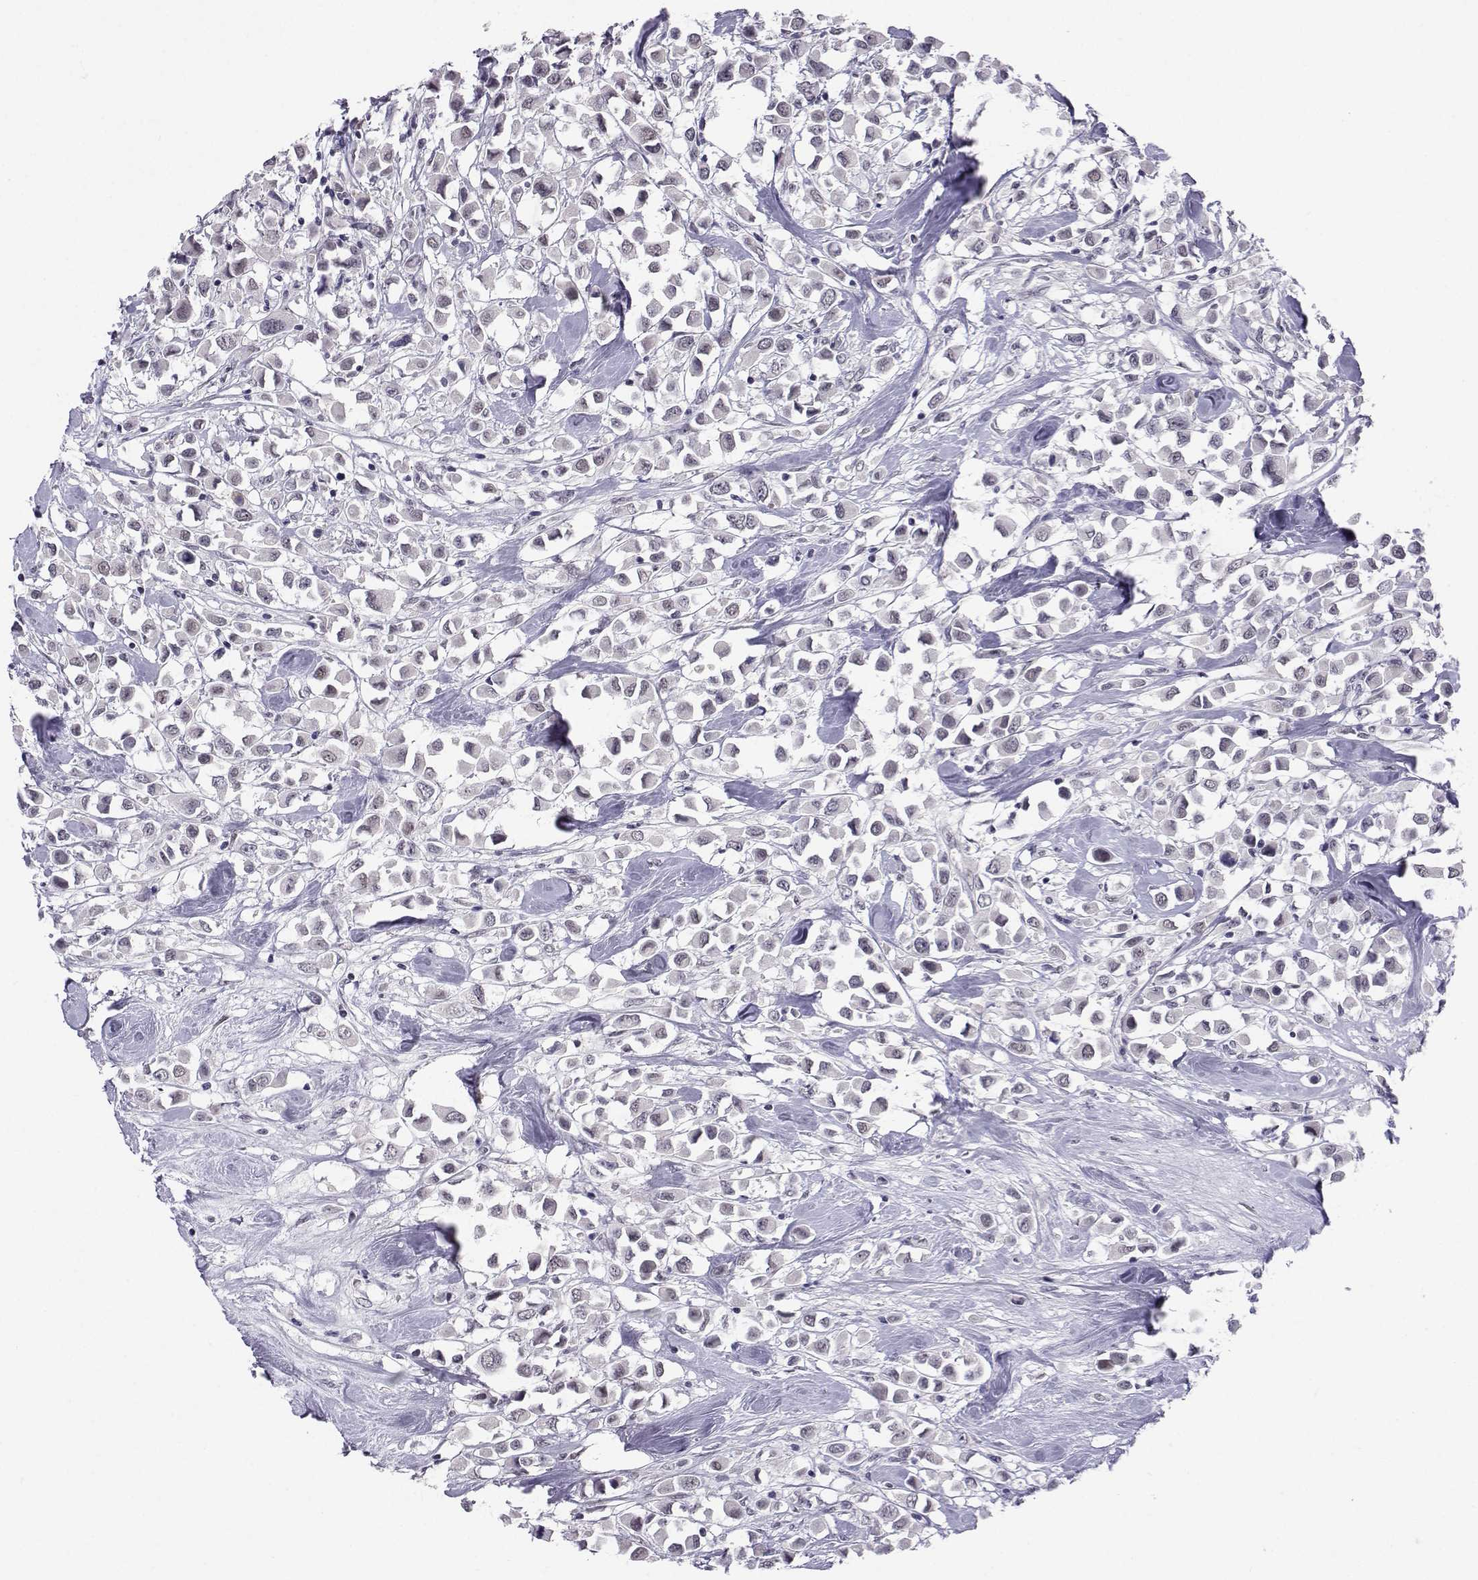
{"staining": {"intensity": "negative", "quantity": "none", "location": "none"}, "tissue": "breast cancer", "cell_type": "Tumor cells", "image_type": "cancer", "snomed": [{"axis": "morphology", "description": "Duct carcinoma"}, {"axis": "topography", "description": "Breast"}], "caption": "There is no significant staining in tumor cells of infiltrating ductal carcinoma (breast). Nuclei are stained in blue.", "gene": "MED26", "patient": {"sex": "female", "age": 61}}